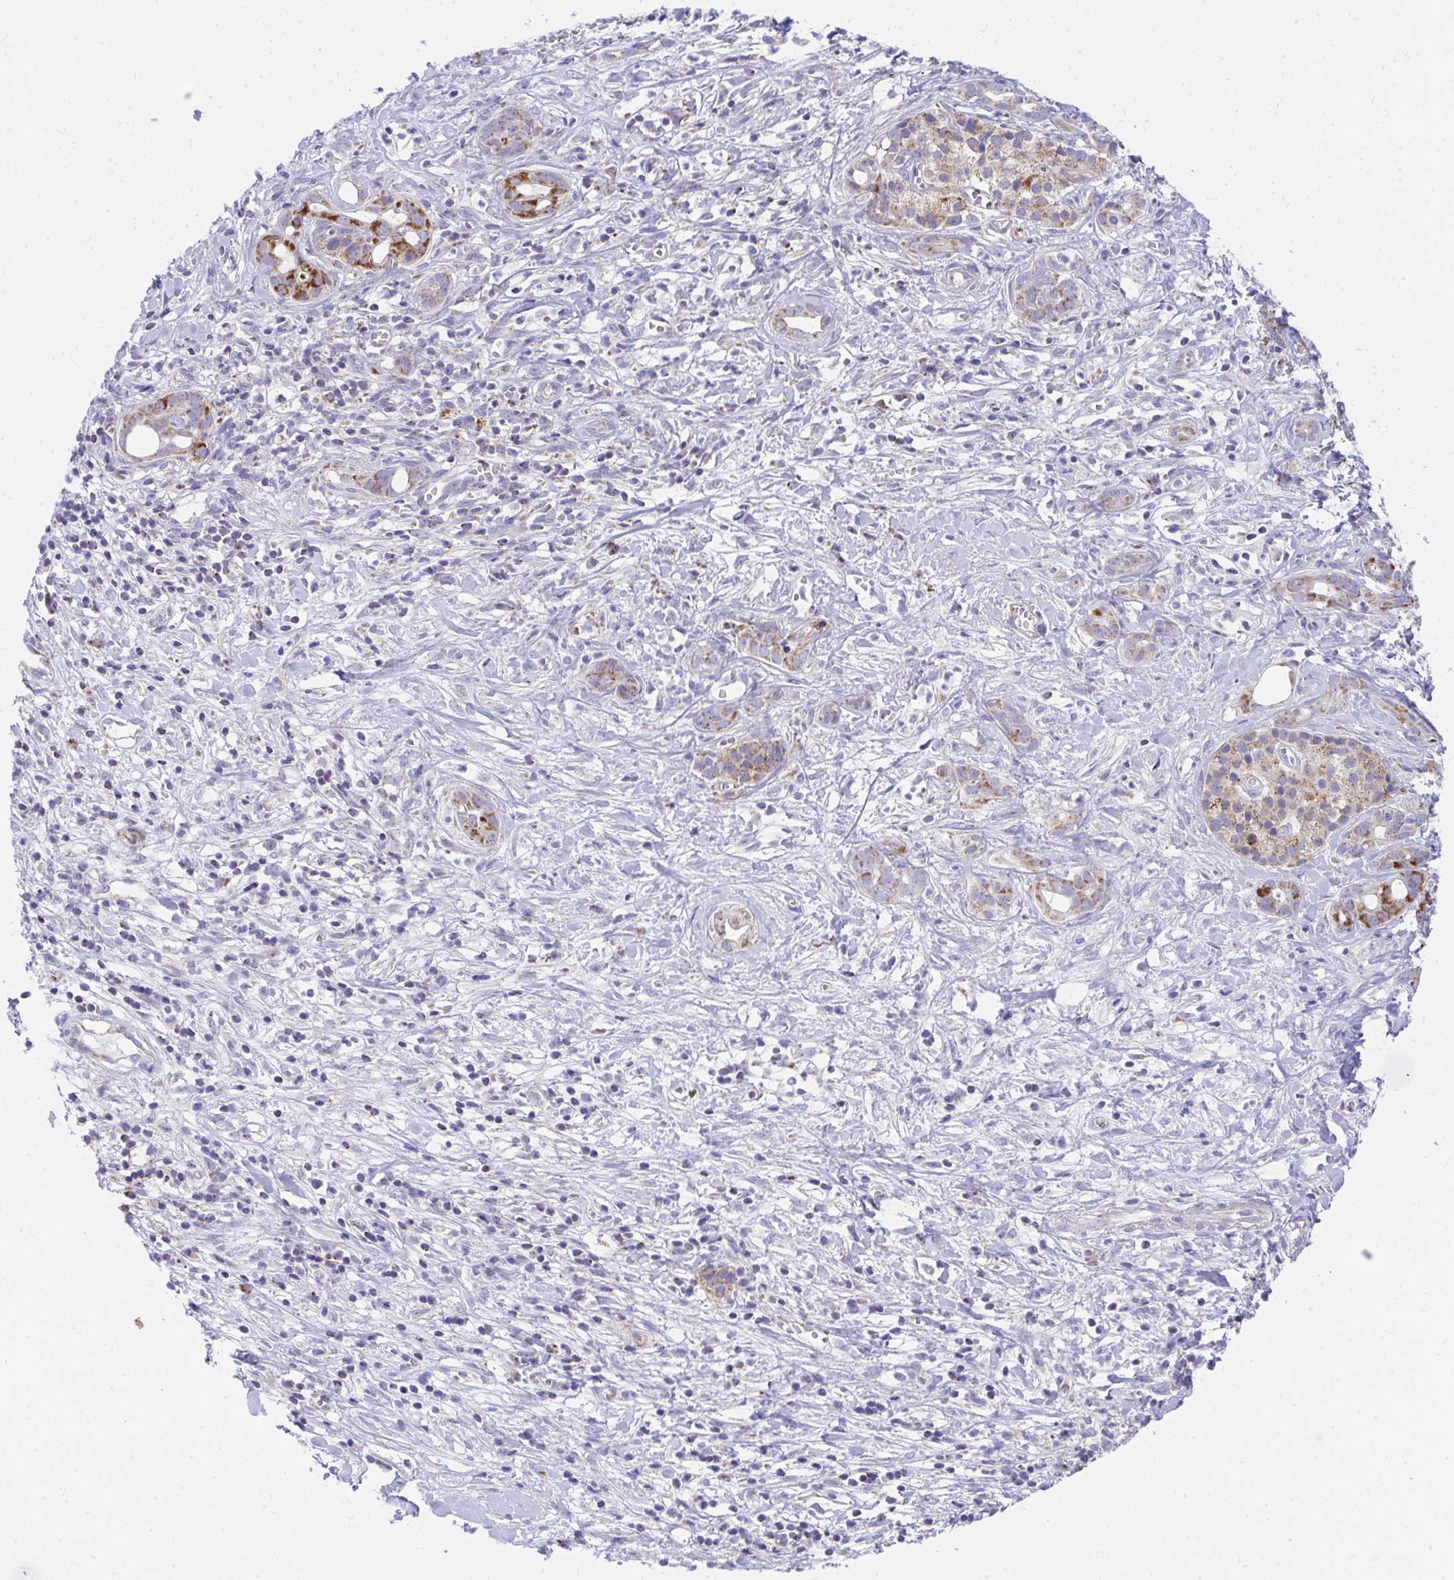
{"staining": {"intensity": "strong", "quantity": "25%-75%", "location": "cytoplasmic/membranous"}, "tissue": "pancreatic cancer", "cell_type": "Tumor cells", "image_type": "cancer", "snomed": [{"axis": "morphology", "description": "Adenocarcinoma, NOS"}, {"axis": "topography", "description": "Pancreas"}], "caption": "High-power microscopy captured an IHC image of pancreatic cancer (adenocarcinoma), revealing strong cytoplasmic/membranous positivity in about 25%-75% of tumor cells.", "gene": "IL37", "patient": {"sex": "male", "age": 61}}